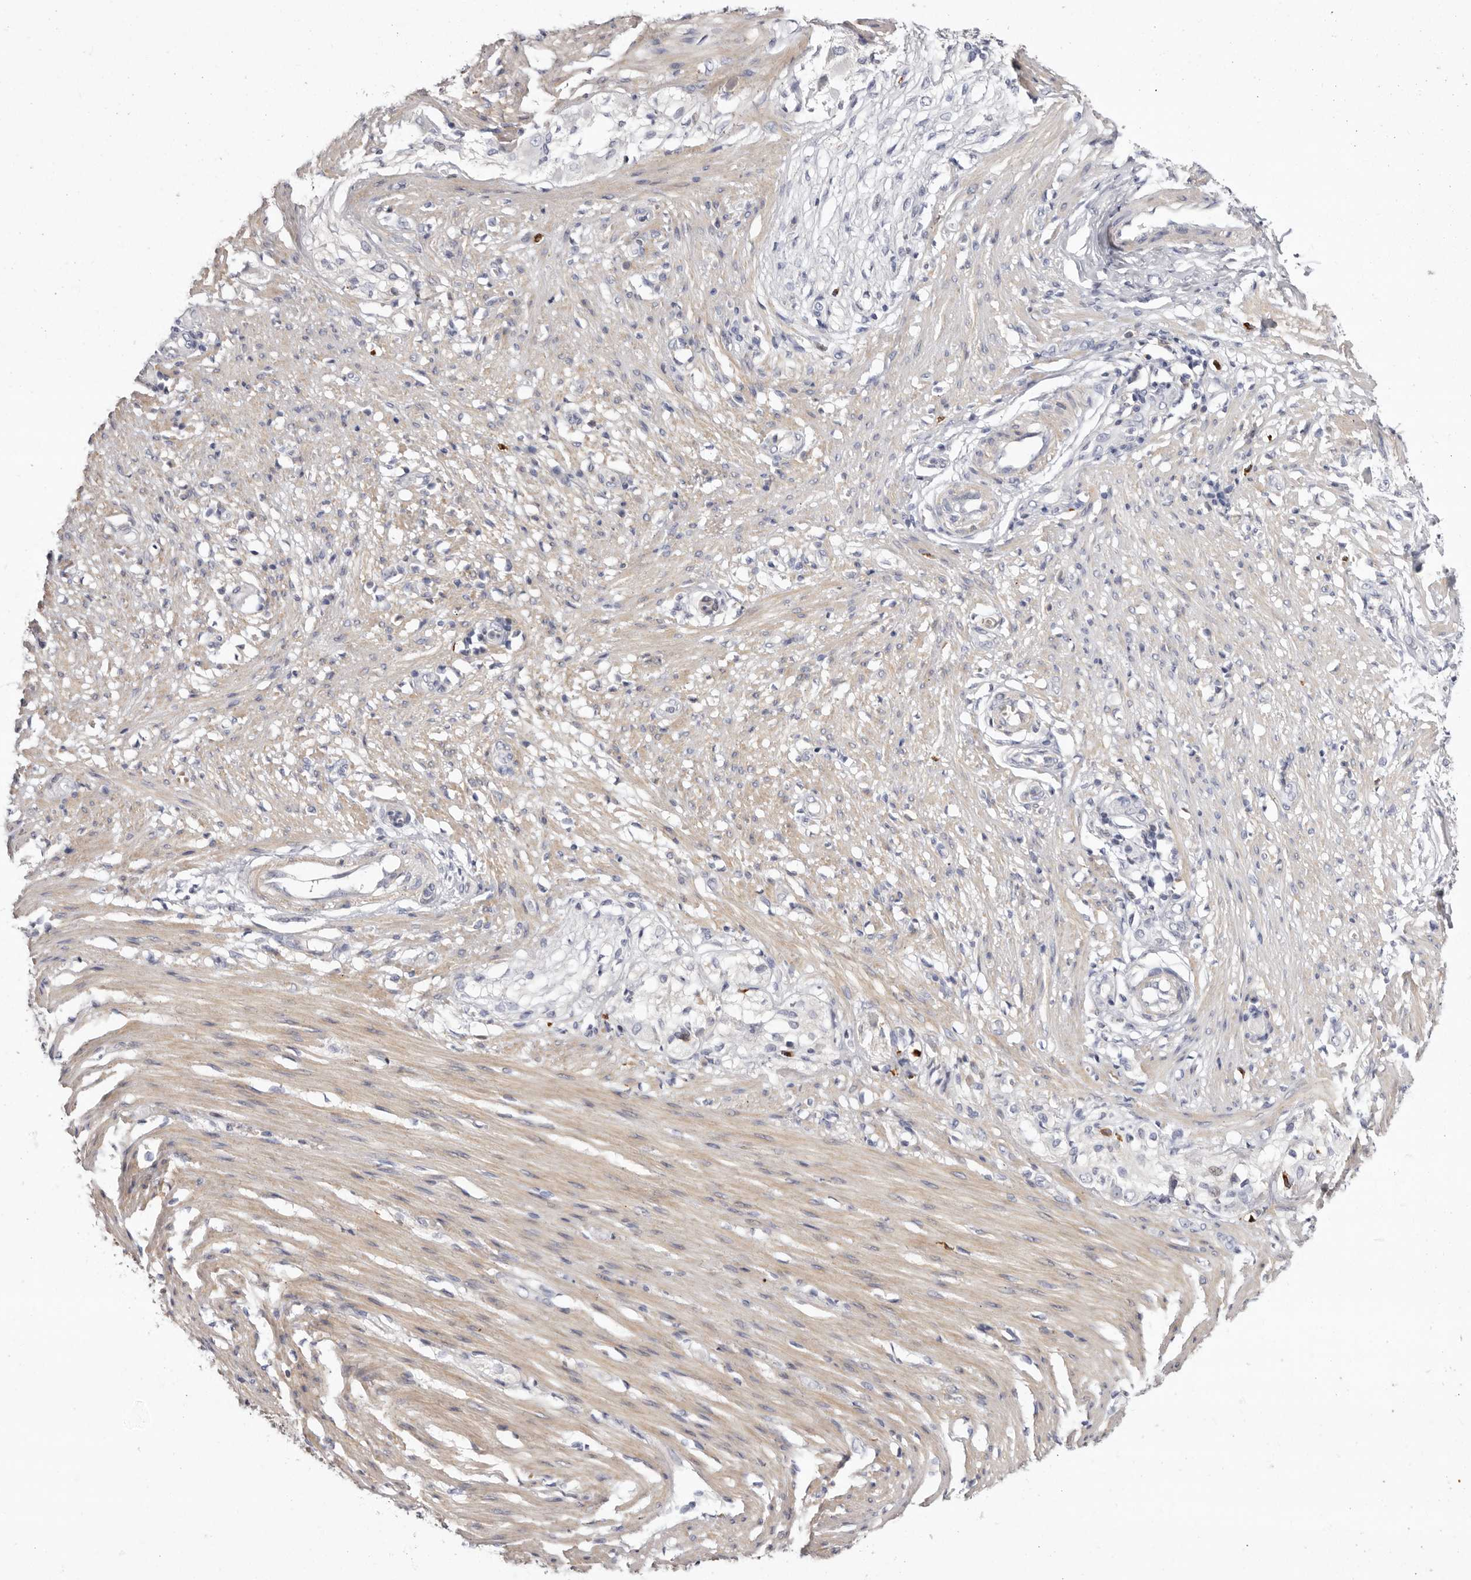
{"staining": {"intensity": "weak", "quantity": "25%-75%", "location": "cytoplasmic/membranous"}, "tissue": "smooth muscle", "cell_type": "Smooth muscle cells", "image_type": "normal", "snomed": [{"axis": "morphology", "description": "Normal tissue, NOS"}, {"axis": "morphology", "description": "Adenocarcinoma, NOS"}, {"axis": "topography", "description": "Colon"}, {"axis": "topography", "description": "Peripheral nerve tissue"}], "caption": "Protein positivity by IHC shows weak cytoplasmic/membranous expression in about 25%-75% of smooth muscle cells in normal smooth muscle.", "gene": "S1PR5", "patient": {"sex": "male", "age": 14}}